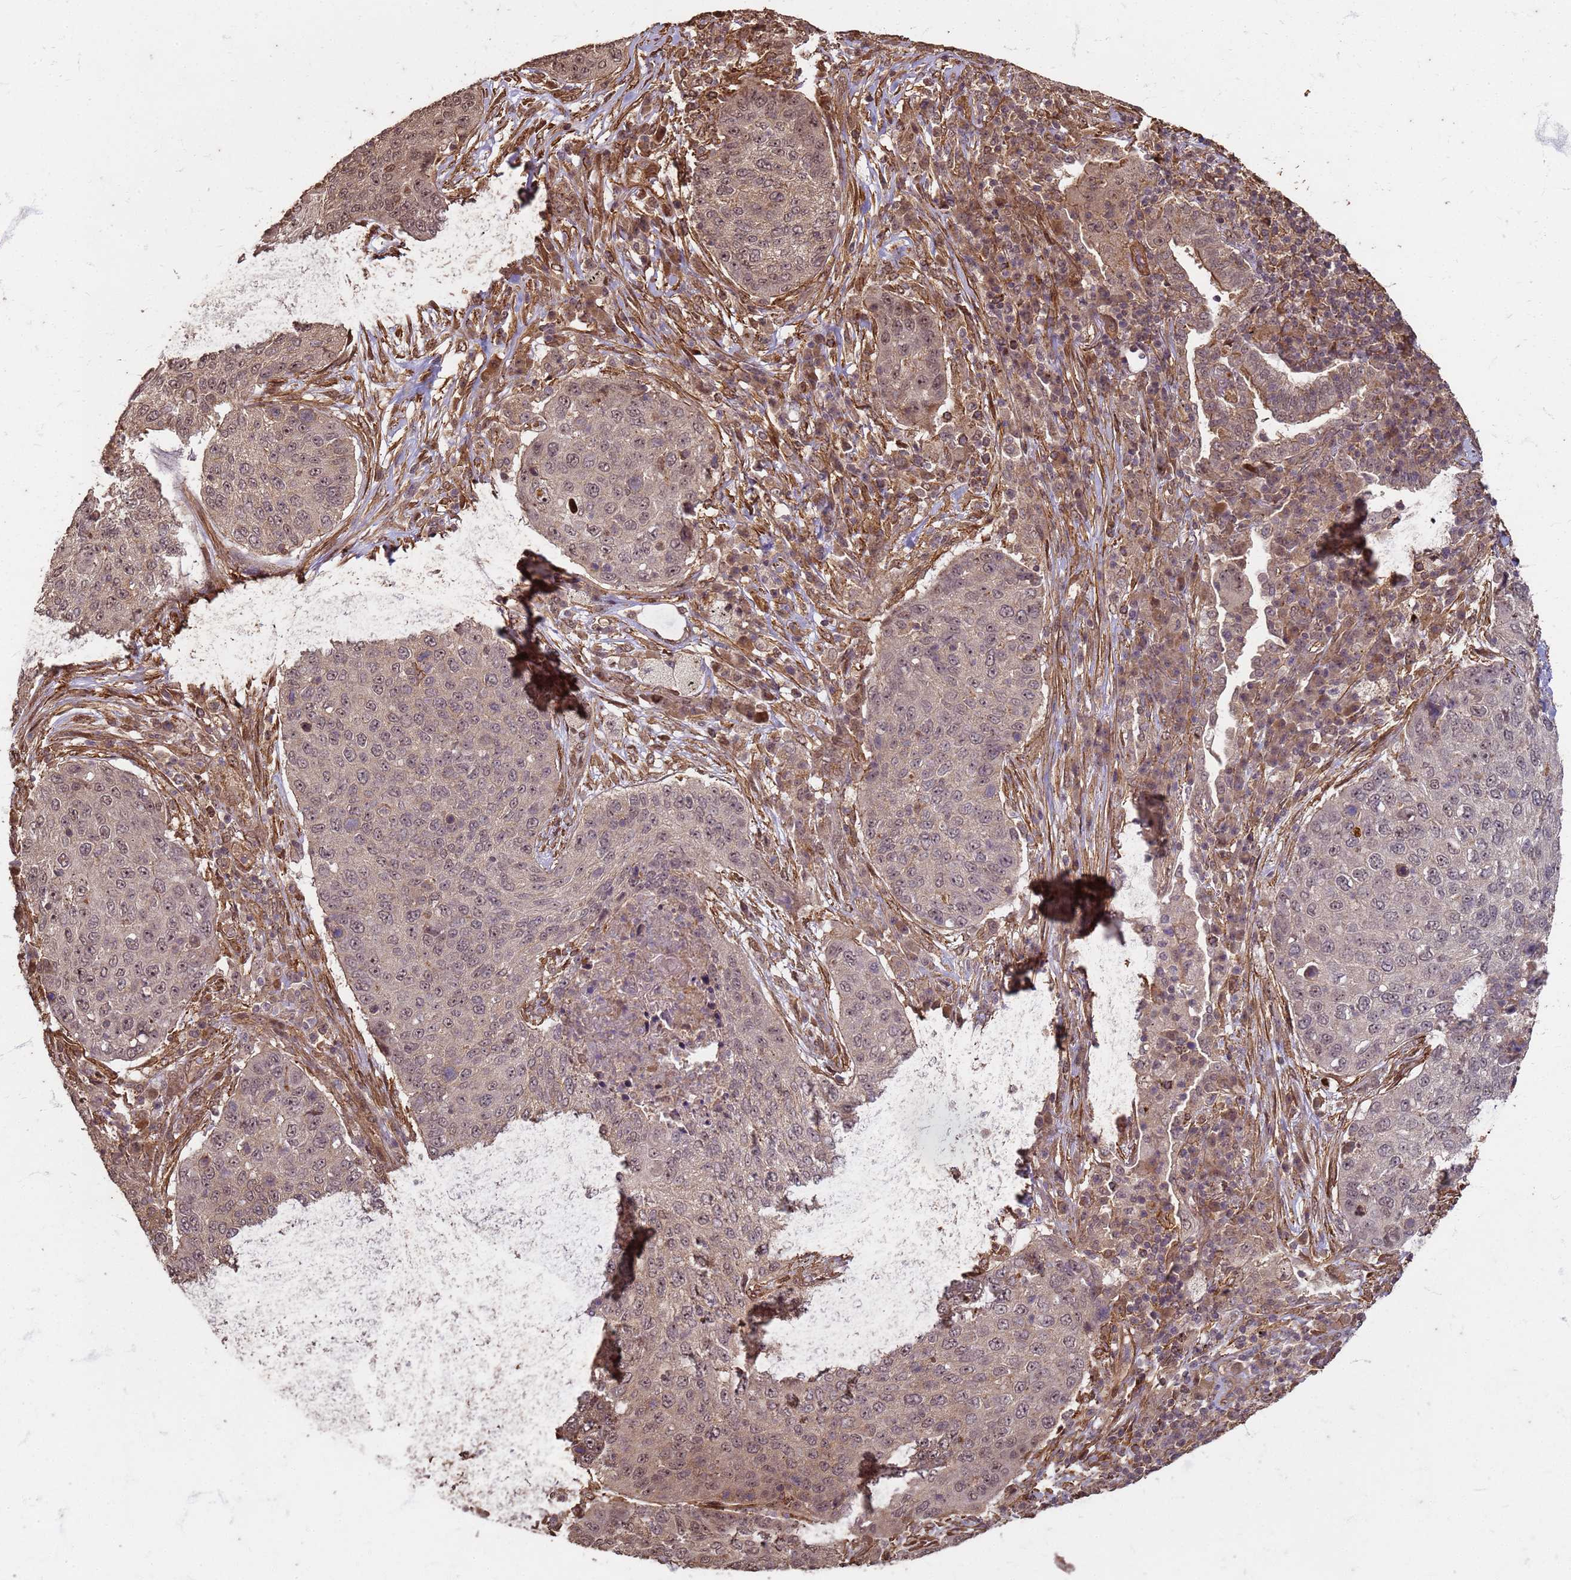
{"staining": {"intensity": "weak", "quantity": "25%-75%", "location": "nuclear"}, "tissue": "lung cancer", "cell_type": "Tumor cells", "image_type": "cancer", "snomed": [{"axis": "morphology", "description": "Squamous cell carcinoma, NOS"}, {"axis": "topography", "description": "Lung"}], "caption": "Tumor cells demonstrate weak nuclear positivity in about 25%-75% of cells in squamous cell carcinoma (lung). (Stains: DAB (3,3'-diaminobenzidine) in brown, nuclei in blue, Microscopy: brightfield microscopy at high magnification).", "gene": "KIF26A", "patient": {"sex": "female", "age": 63}}